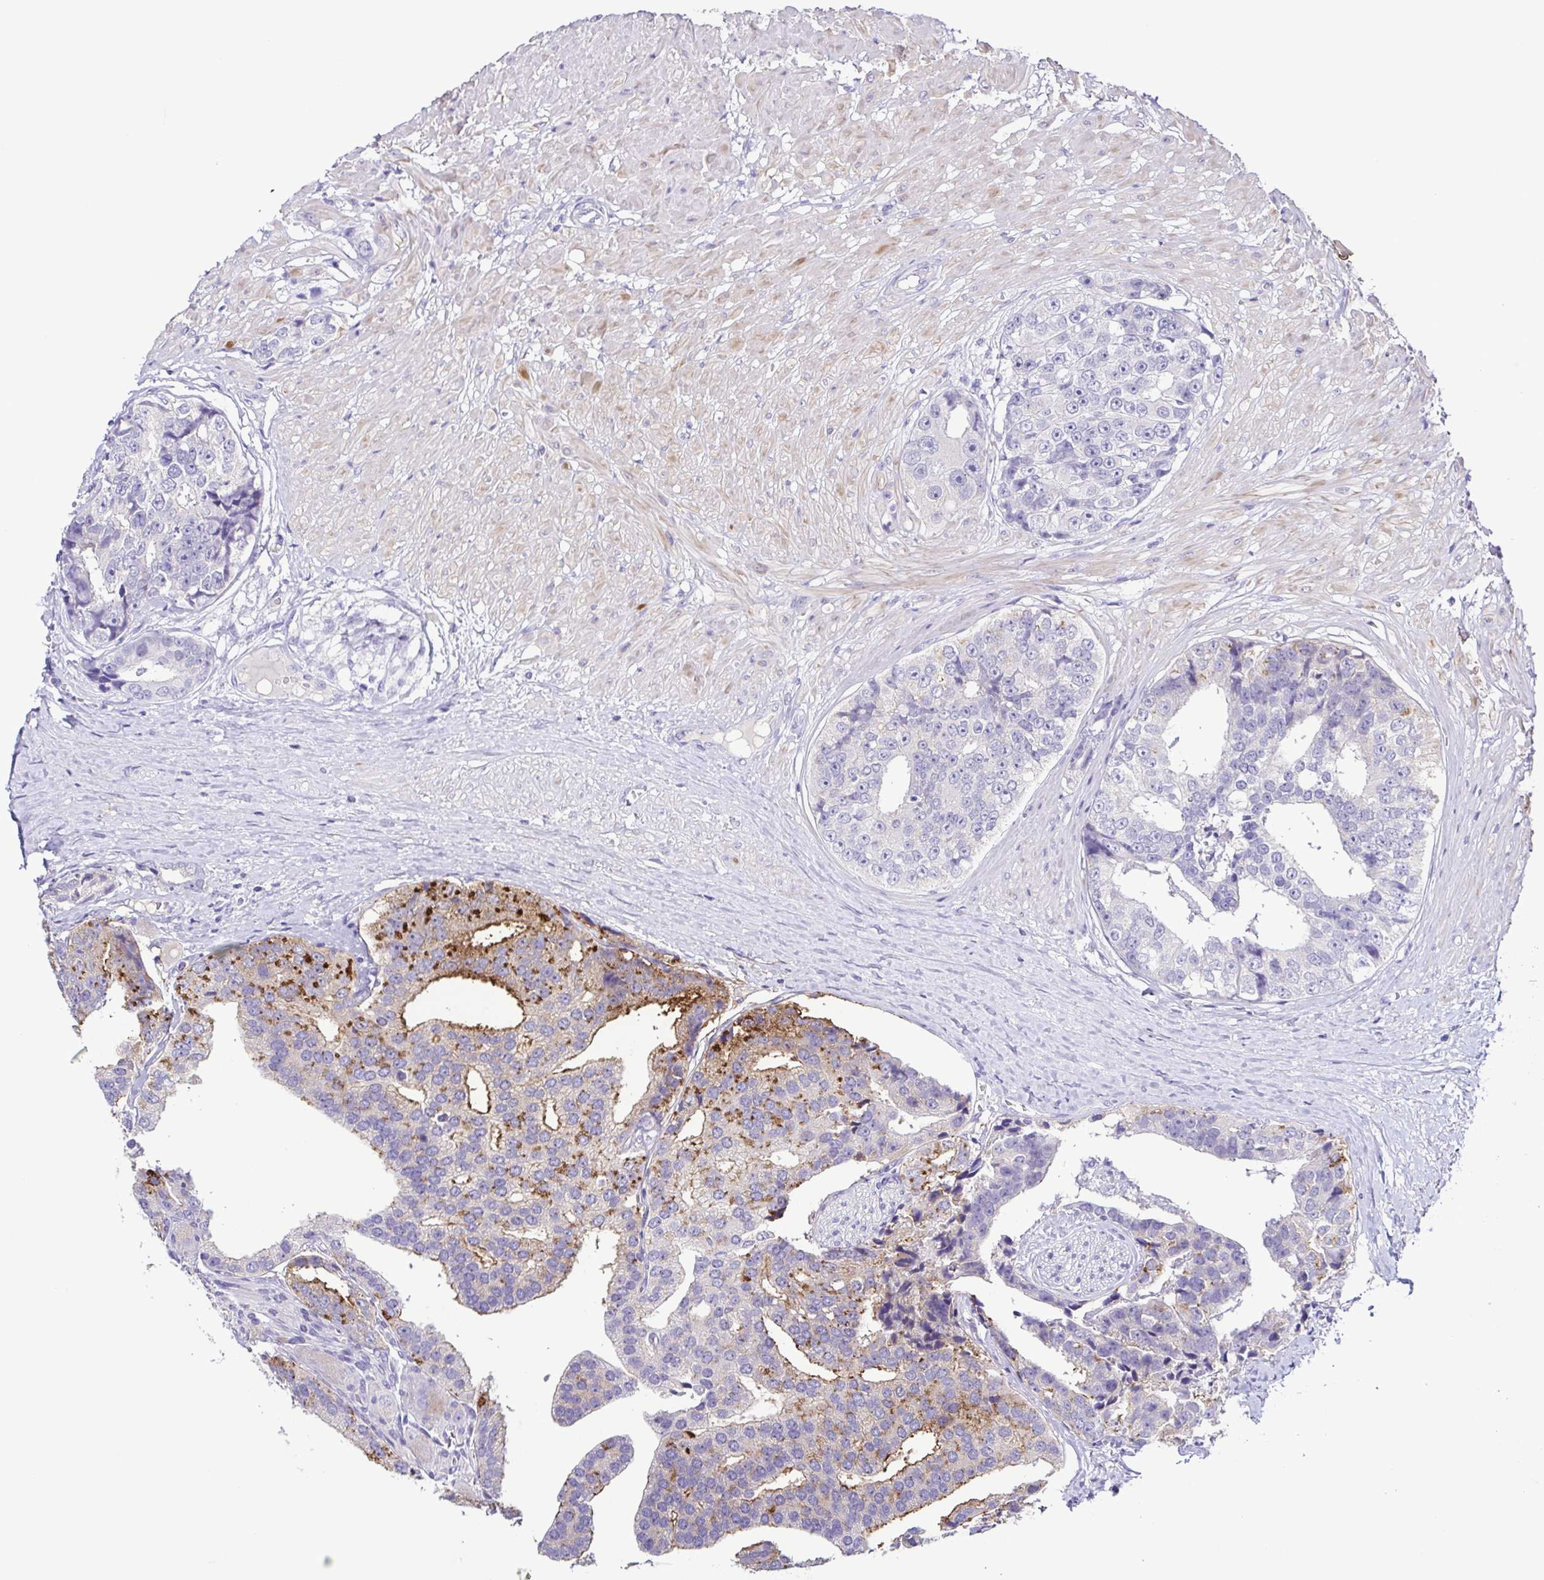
{"staining": {"intensity": "negative", "quantity": "none", "location": "none"}, "tissue": "prostate cancer", "cell_type": "Tumor cells", "image_type": "cancer", "snomed": [{"axis": "morphology", "description": "Adenocarcinoma, High grade"}, {"axis": "topography", "description": "Prostate"}], "caption": "This is an IHC histopathology image of human adenocarcinoma (high-grade) (prostate). There is no staining in tumor cells.", "gene": "TERT", "patient": {"sex": "male", "age": 71}}